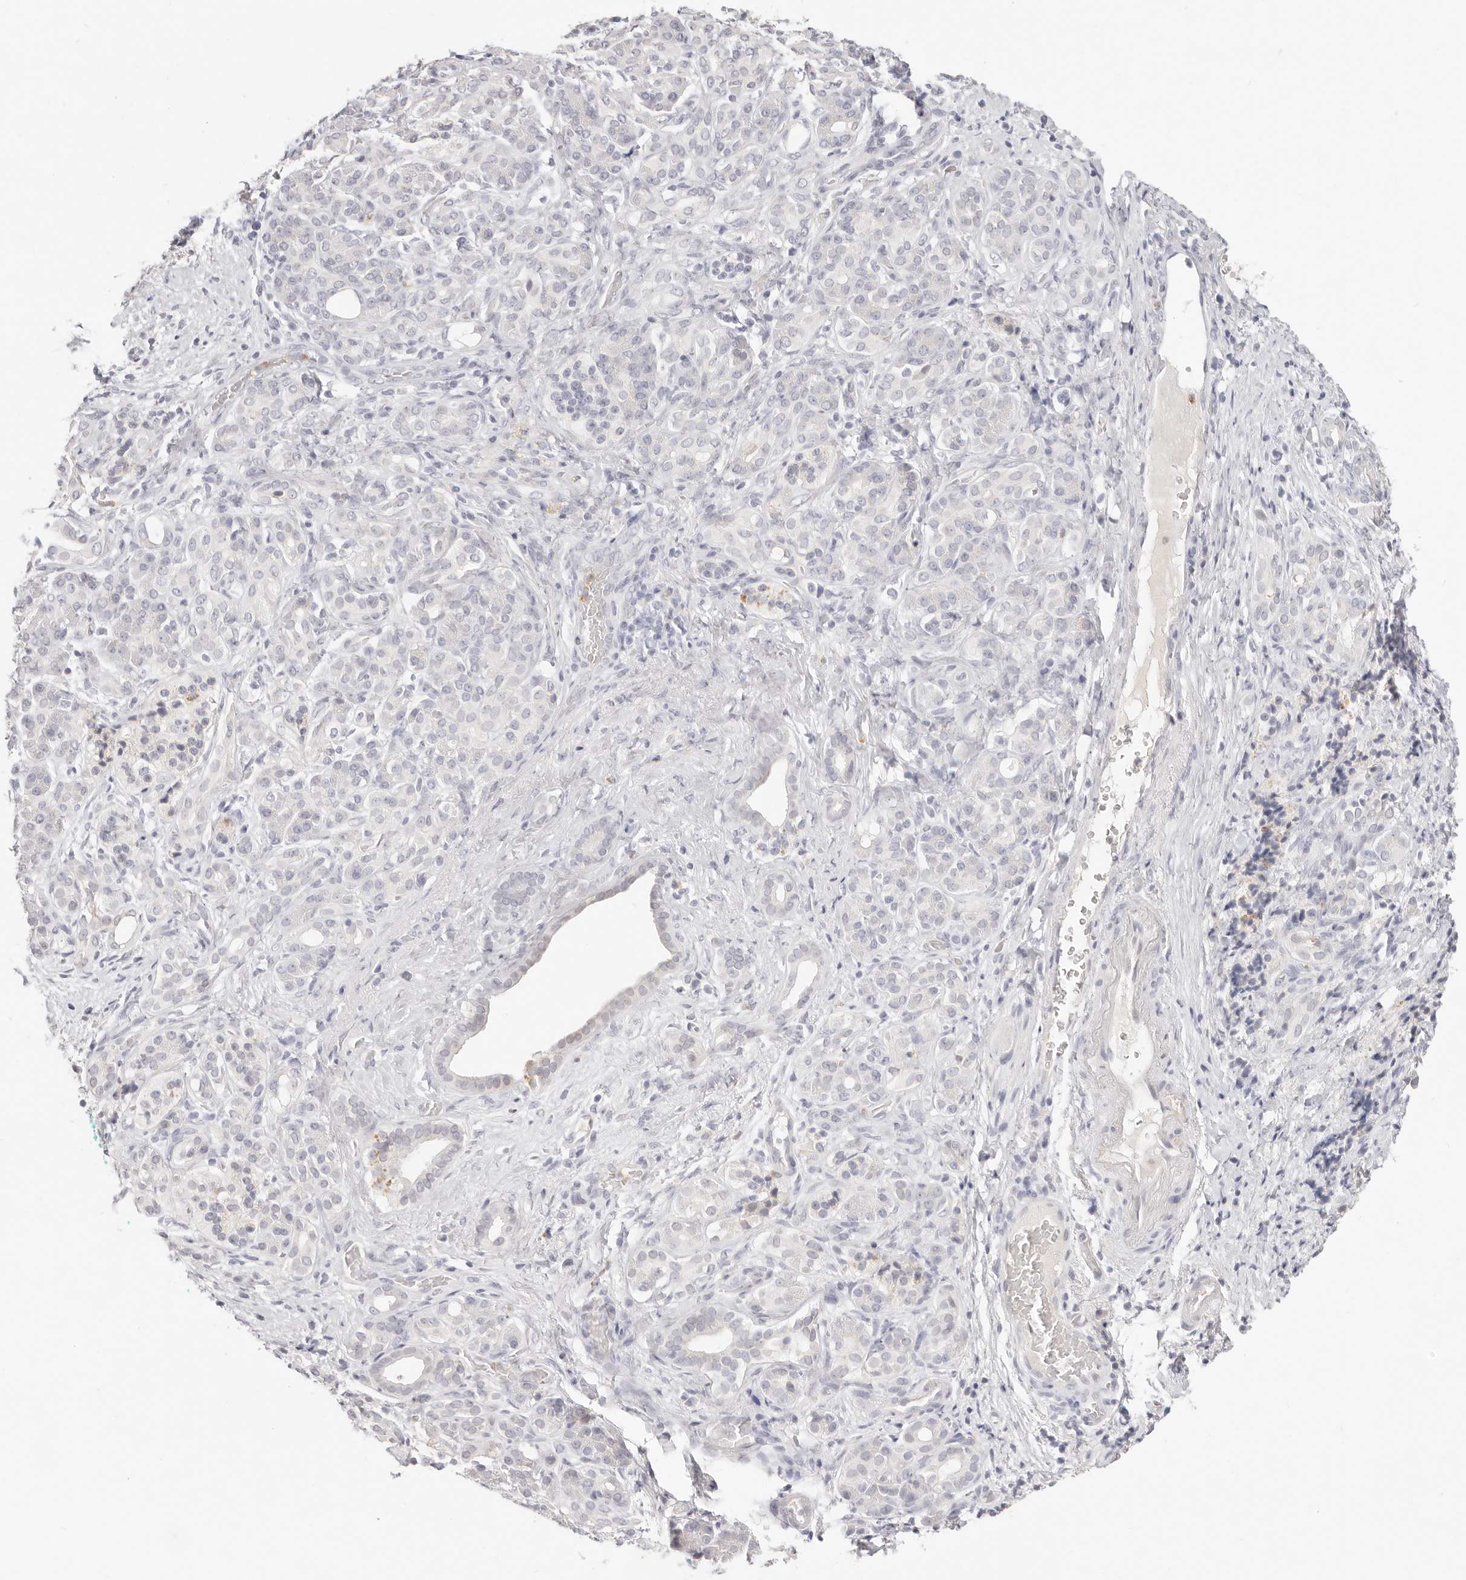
{"staining": {"intensity": "negative", "quantity": "none", "location": "none"}, "tissue": "pancreatic cancer", "cell_type": "Tumor cells", "image_type": "cancer", "snomed": [{"axis": "morphology", "description": "Adenocarcinoma, NOS"}, {"axis": "topography", "description": "Pancreas"}], "caption": "Tumor cells show no significant protein expression in adenocarcinoma (pancreatic).", "gene": "ASCL1", "patient": {"sex": "male", "age": 78}}